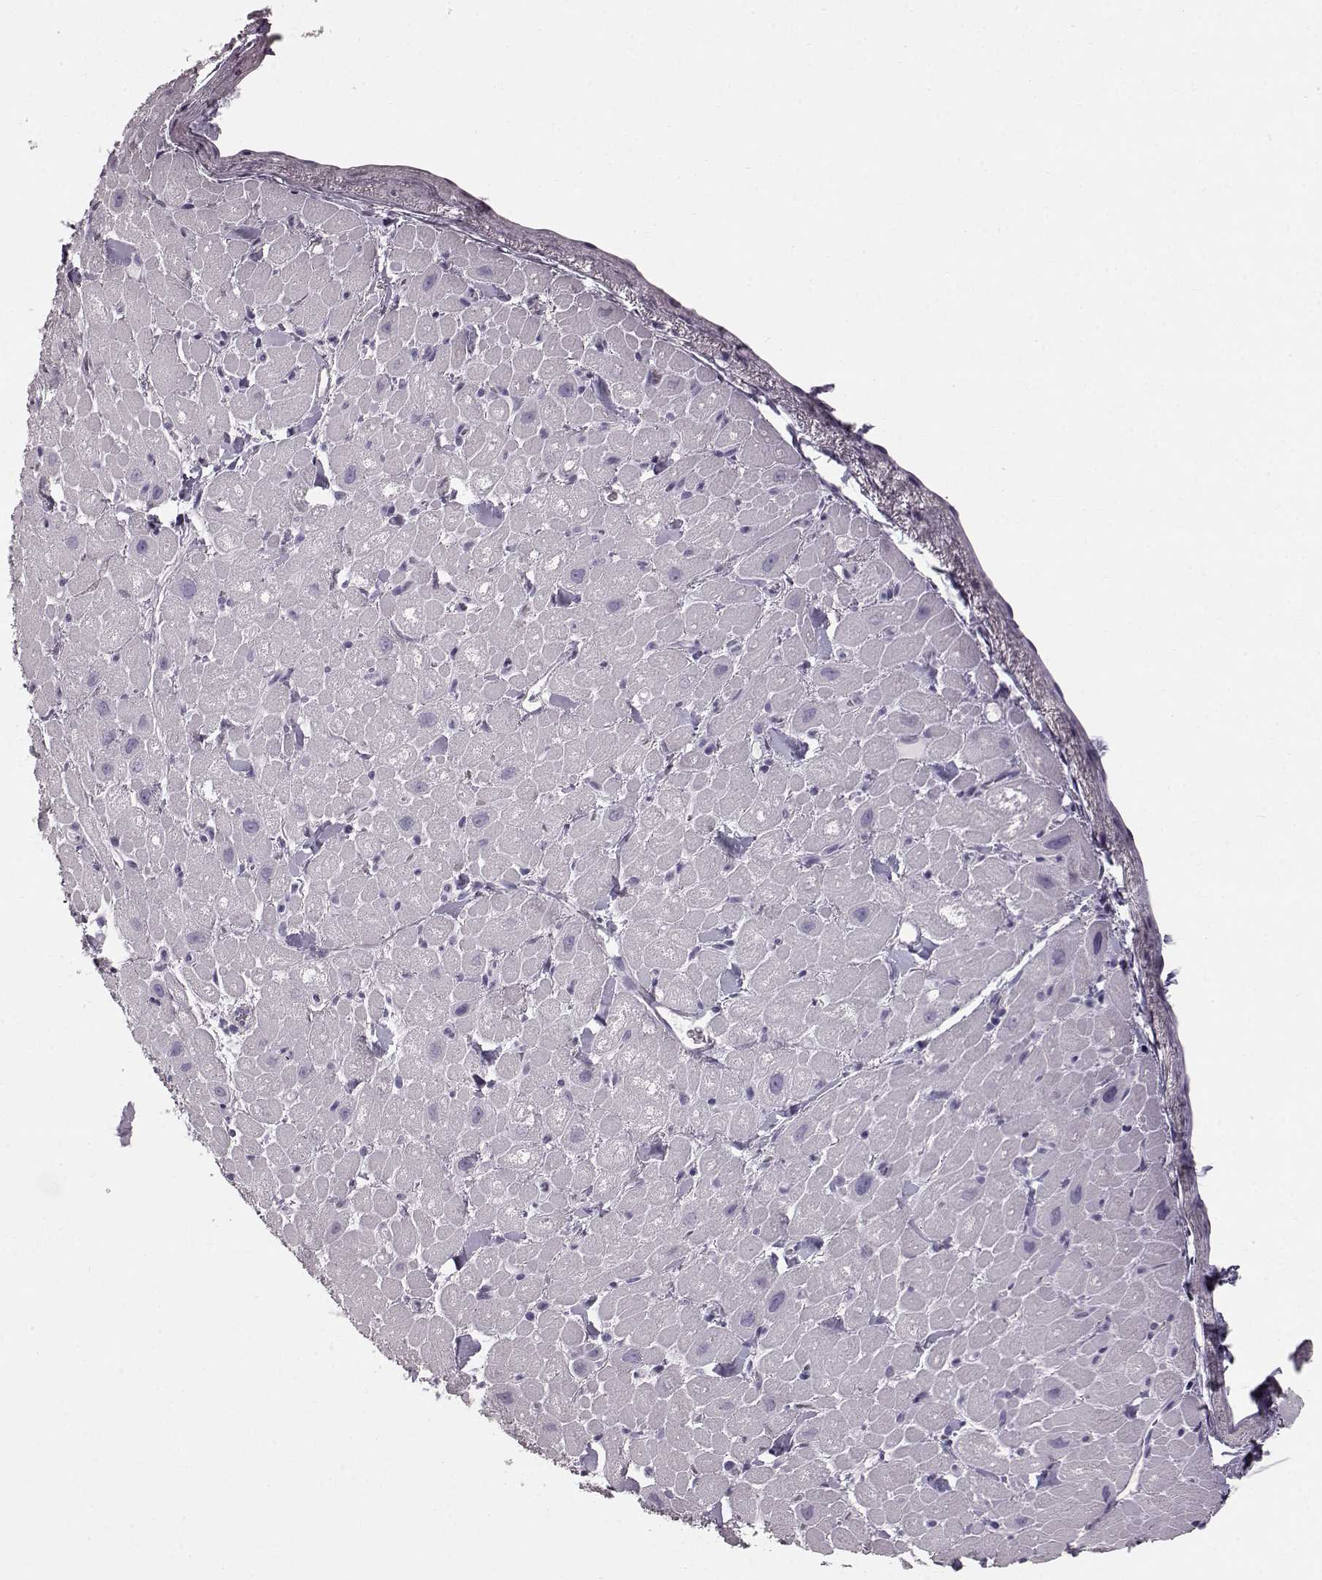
{"staining": {"intensity": "negative", "quantity": "none", "location": "none"}, "tissue": "heart muscle", "cell_type": "Cardiomyocytes", "image_type": "normal", "snomed": [{"axis": "morphology", "description": "Normal tissue, NOS"}, {"axis": "topography", "description": "Heart"}], "caption": "IHC of benign heart muscle displays no staining in cardiomyocytes.", "gene": "TCHHL1", "patient": {"sex": "male", "age": 60}}